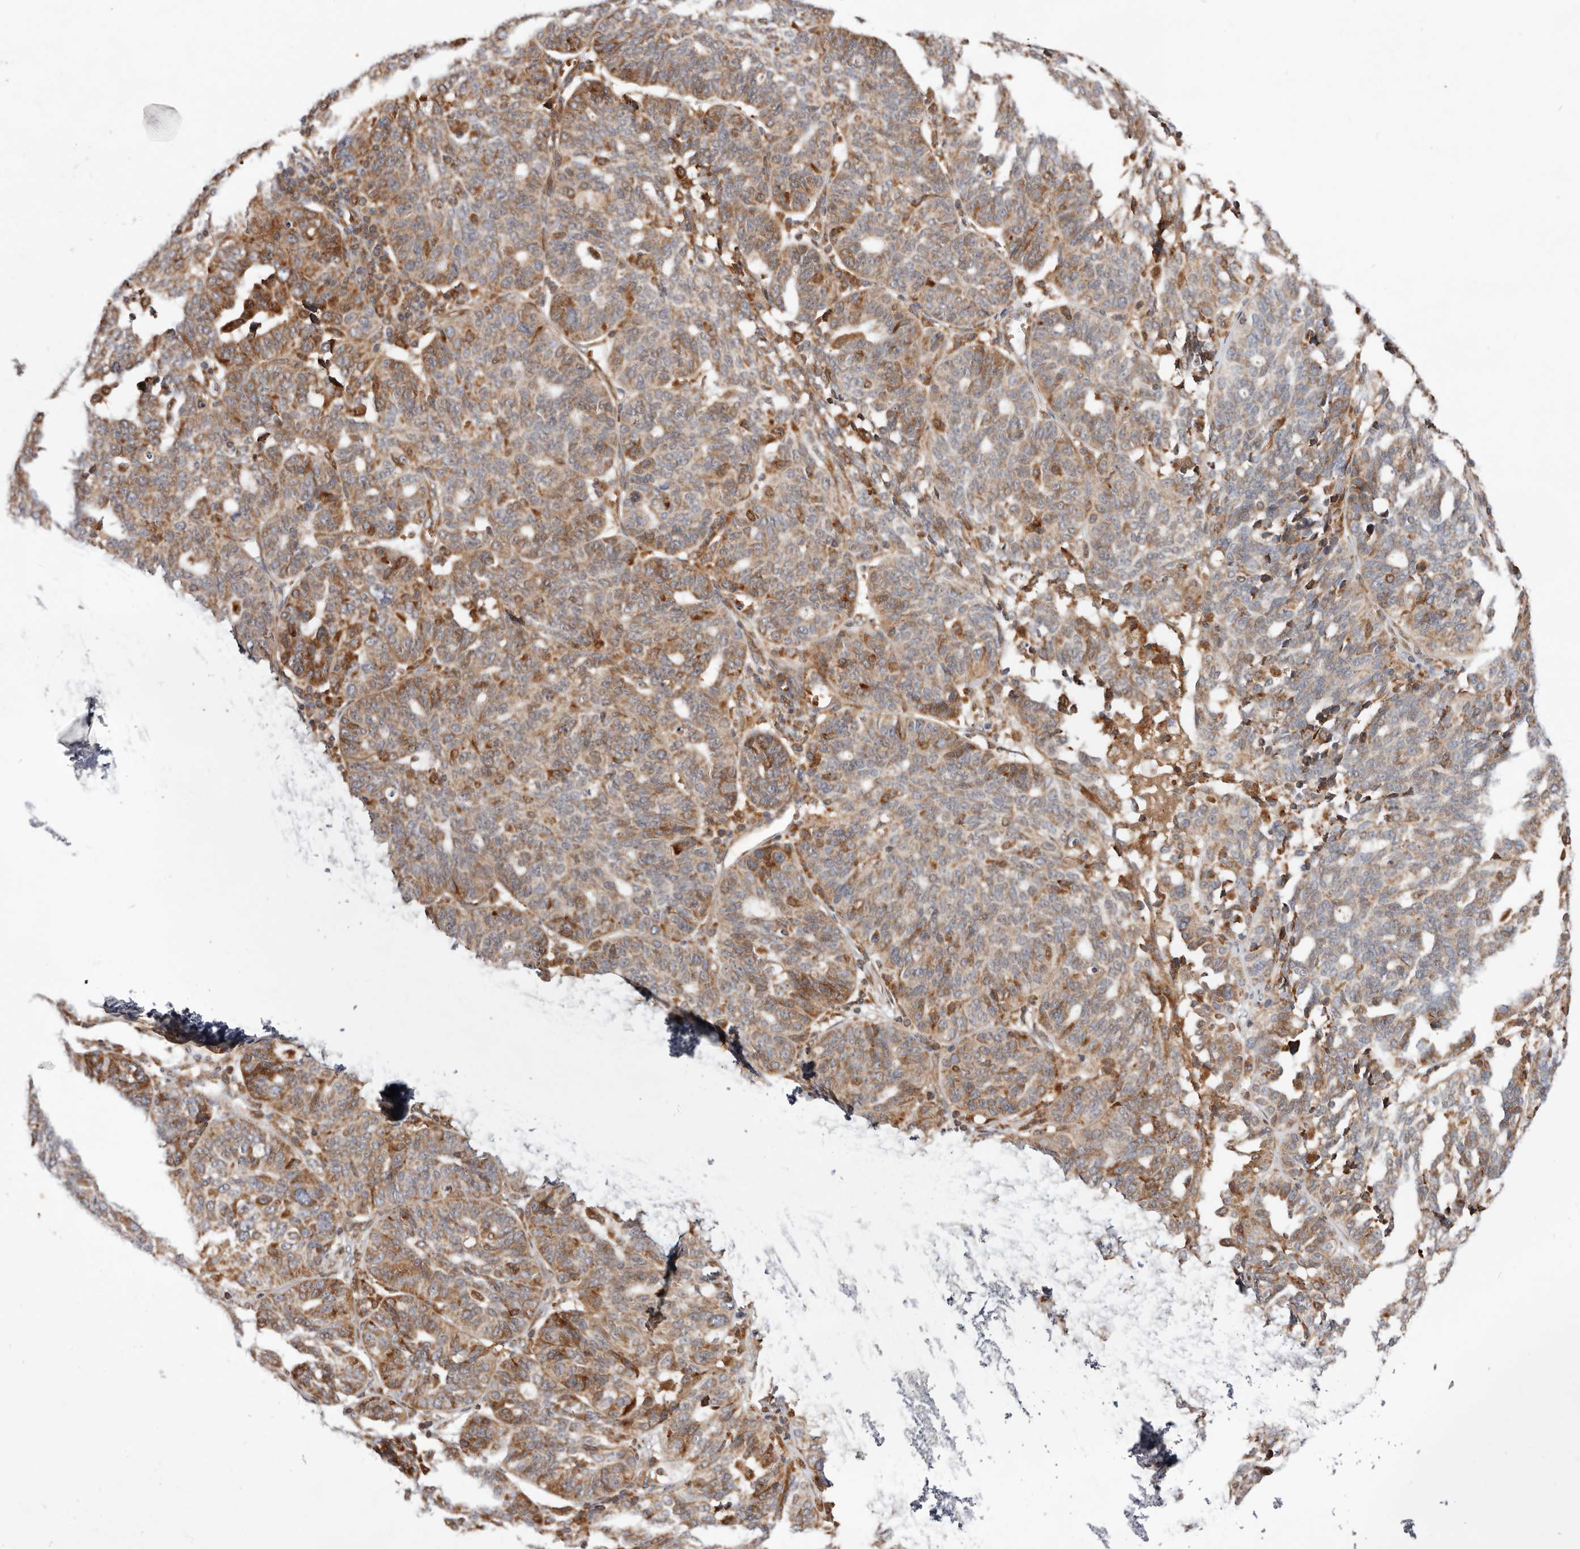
{"staining": {"intensity": "moderate", "quantity": "25%-75%", "location": "cytoplasmic/membranous"}, "tissue": "ovarian cancer", "cell_type": "Tumor cells", "image_type": "cancer", "snomed": [{"axis": "morphology", "description": "Cystadenocarcinoma, serous, NOS"}, {"axis": "topography", "description": "Ovary"}], "caption": "Immunohistochemistry (IHC) histopathology image of neoplastic tissue: human ovarian cancer (serous cystadenocarcinoma) stained using IHC displays medium levels of moderate protein expression localized specifically in the cytoplasmic/membranous of tumor cells, appearing as a cytoplasmic/membranous brown color.", "gene": "RNF213", "patient": {"sex": "female", "age": 59}}